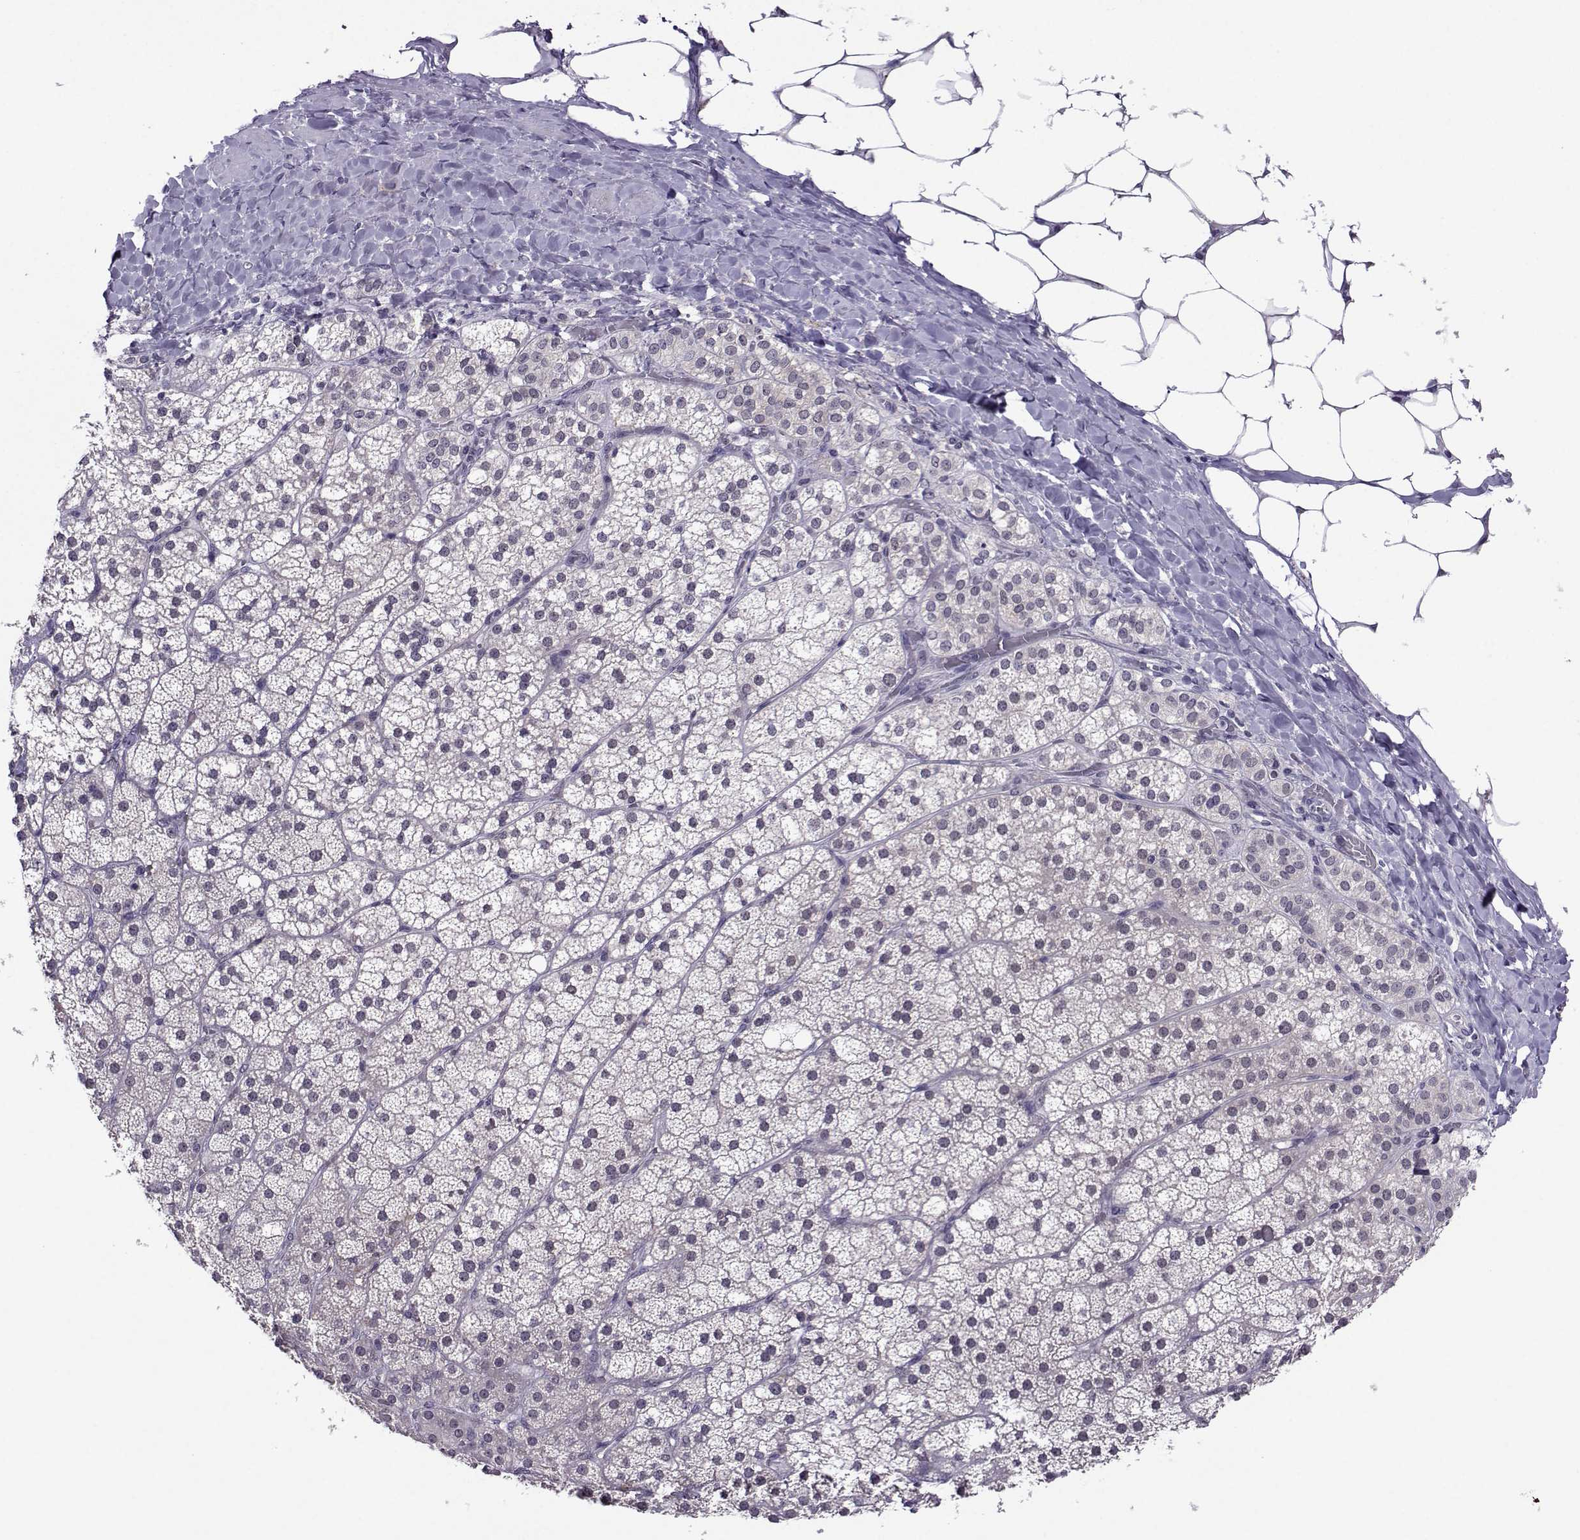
{"staining": {"intensity": "moderate", "quantity": "<25%", "location": "cytoplasmic/membranous"}, "tissue": "adrenal gland", "cell_type": "Glandular cells", "image_type": "normal", "snomed": [{"axis": "morphology", "description": "Normal tissue, NOS"}, {"axis": "topography", "description": "Adrenal gland"}], "caption": "DAB immunohistochemical staining of benign adrenal gland reveals moderate cytoplasmic/membranous protein staining in about <25% of glandular cells. Using DAB (brown) and hematoxylin (blue) stains, captured at high magnification using brightfield microscopy.", "gene": "DDX20", "patient": {"sex": "male", "age": 53}}